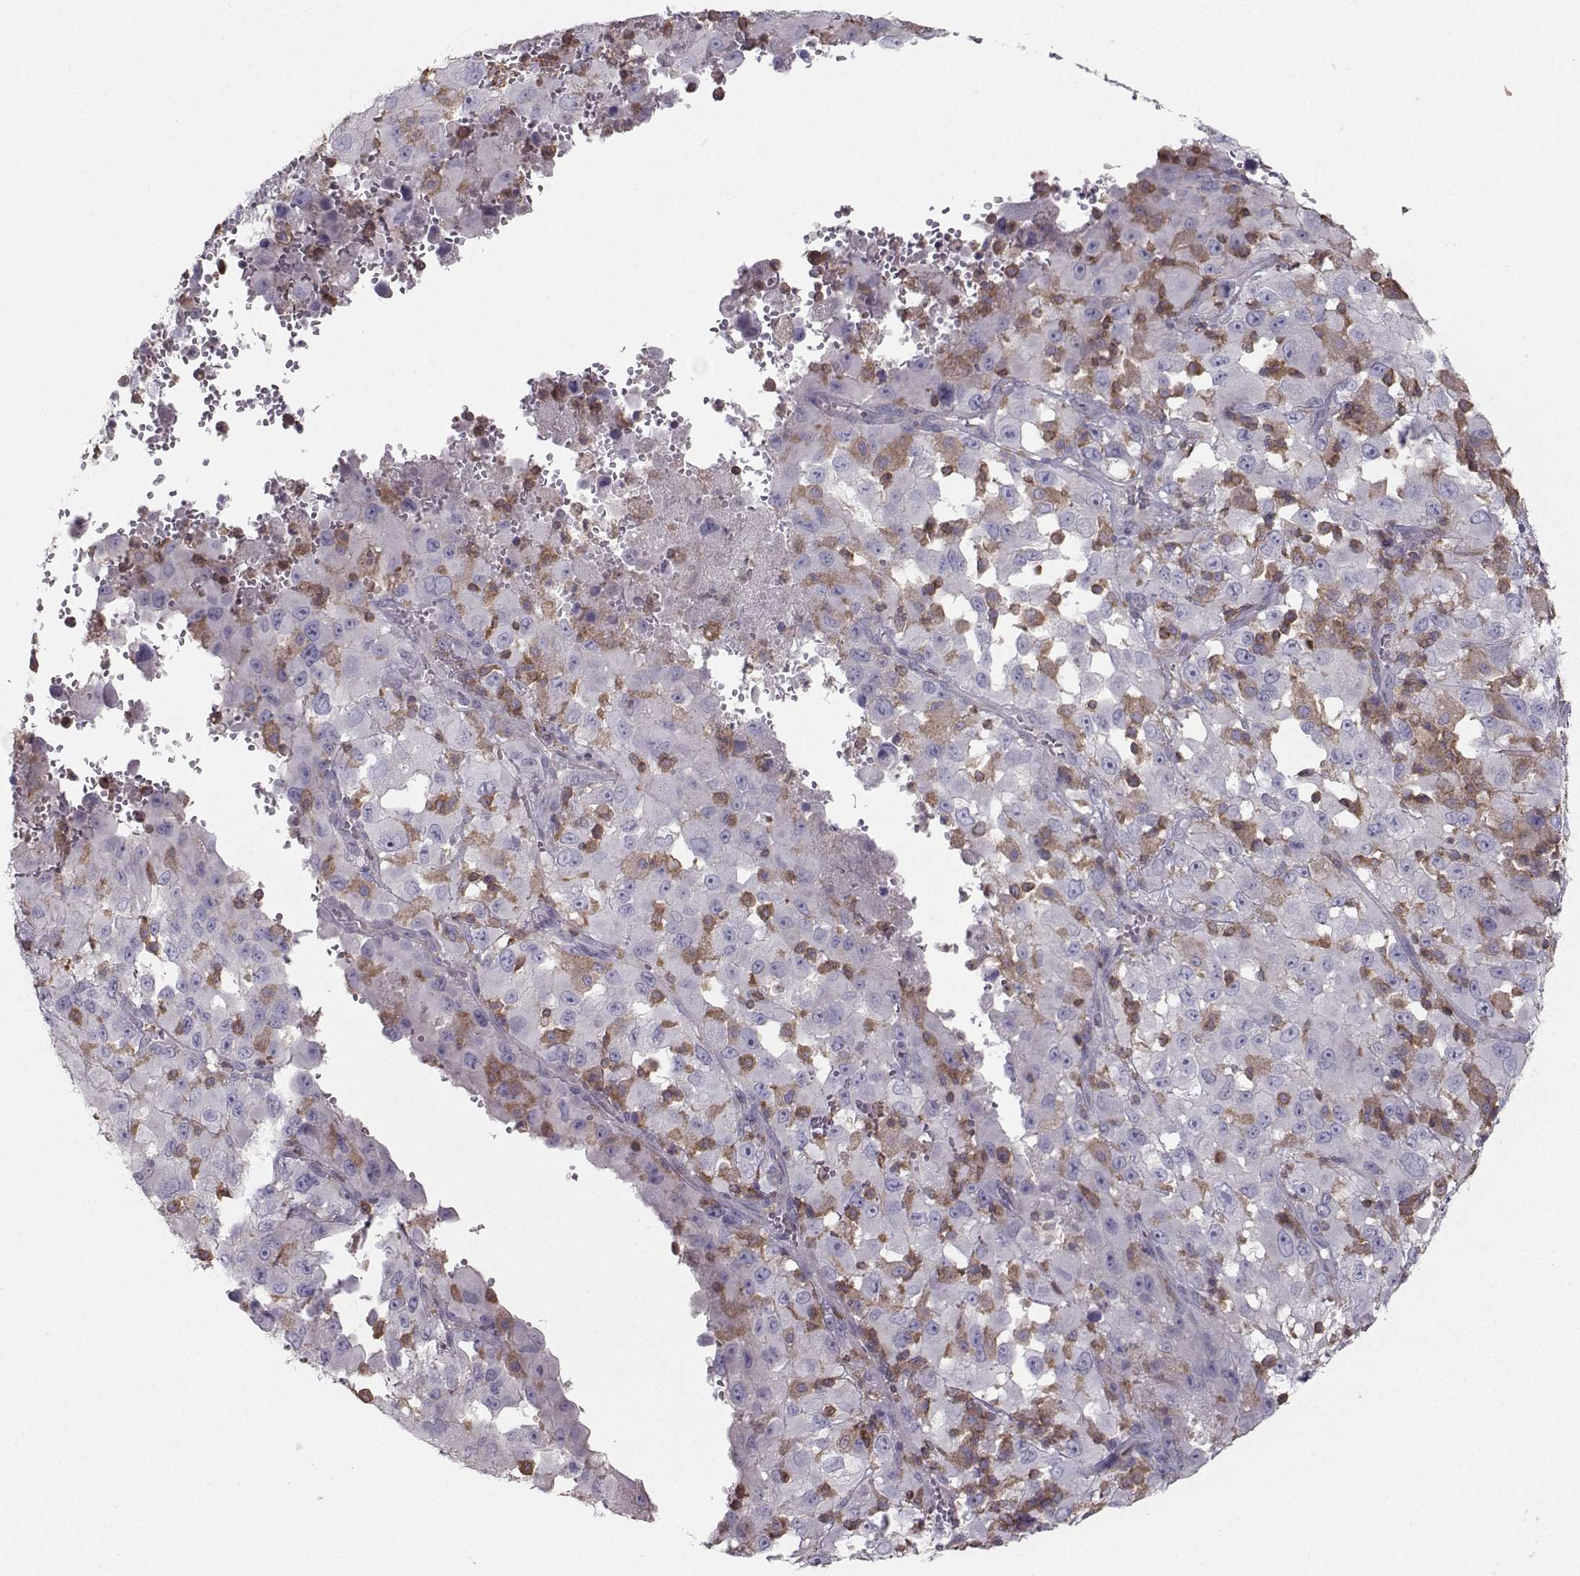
{"staining": {"intensity": "negative", "quantity": "none", "location": "none"}, "tissue": "melanoma", "cell_type": "Tumor cells", "image_type": "cancer", "snomed": [{"axis": "morphology", "description": "Malignant melanoma, Metastatic site"}, {"axis": "topography", "description": "Soft tissue"}], "caption": "IHC histopathology image of human melanoma stained for a protein (brown), which displays no positivity in tumor cells.", "gene": "ZBTB32", "patient": {"sex": "male", "age": 50}}